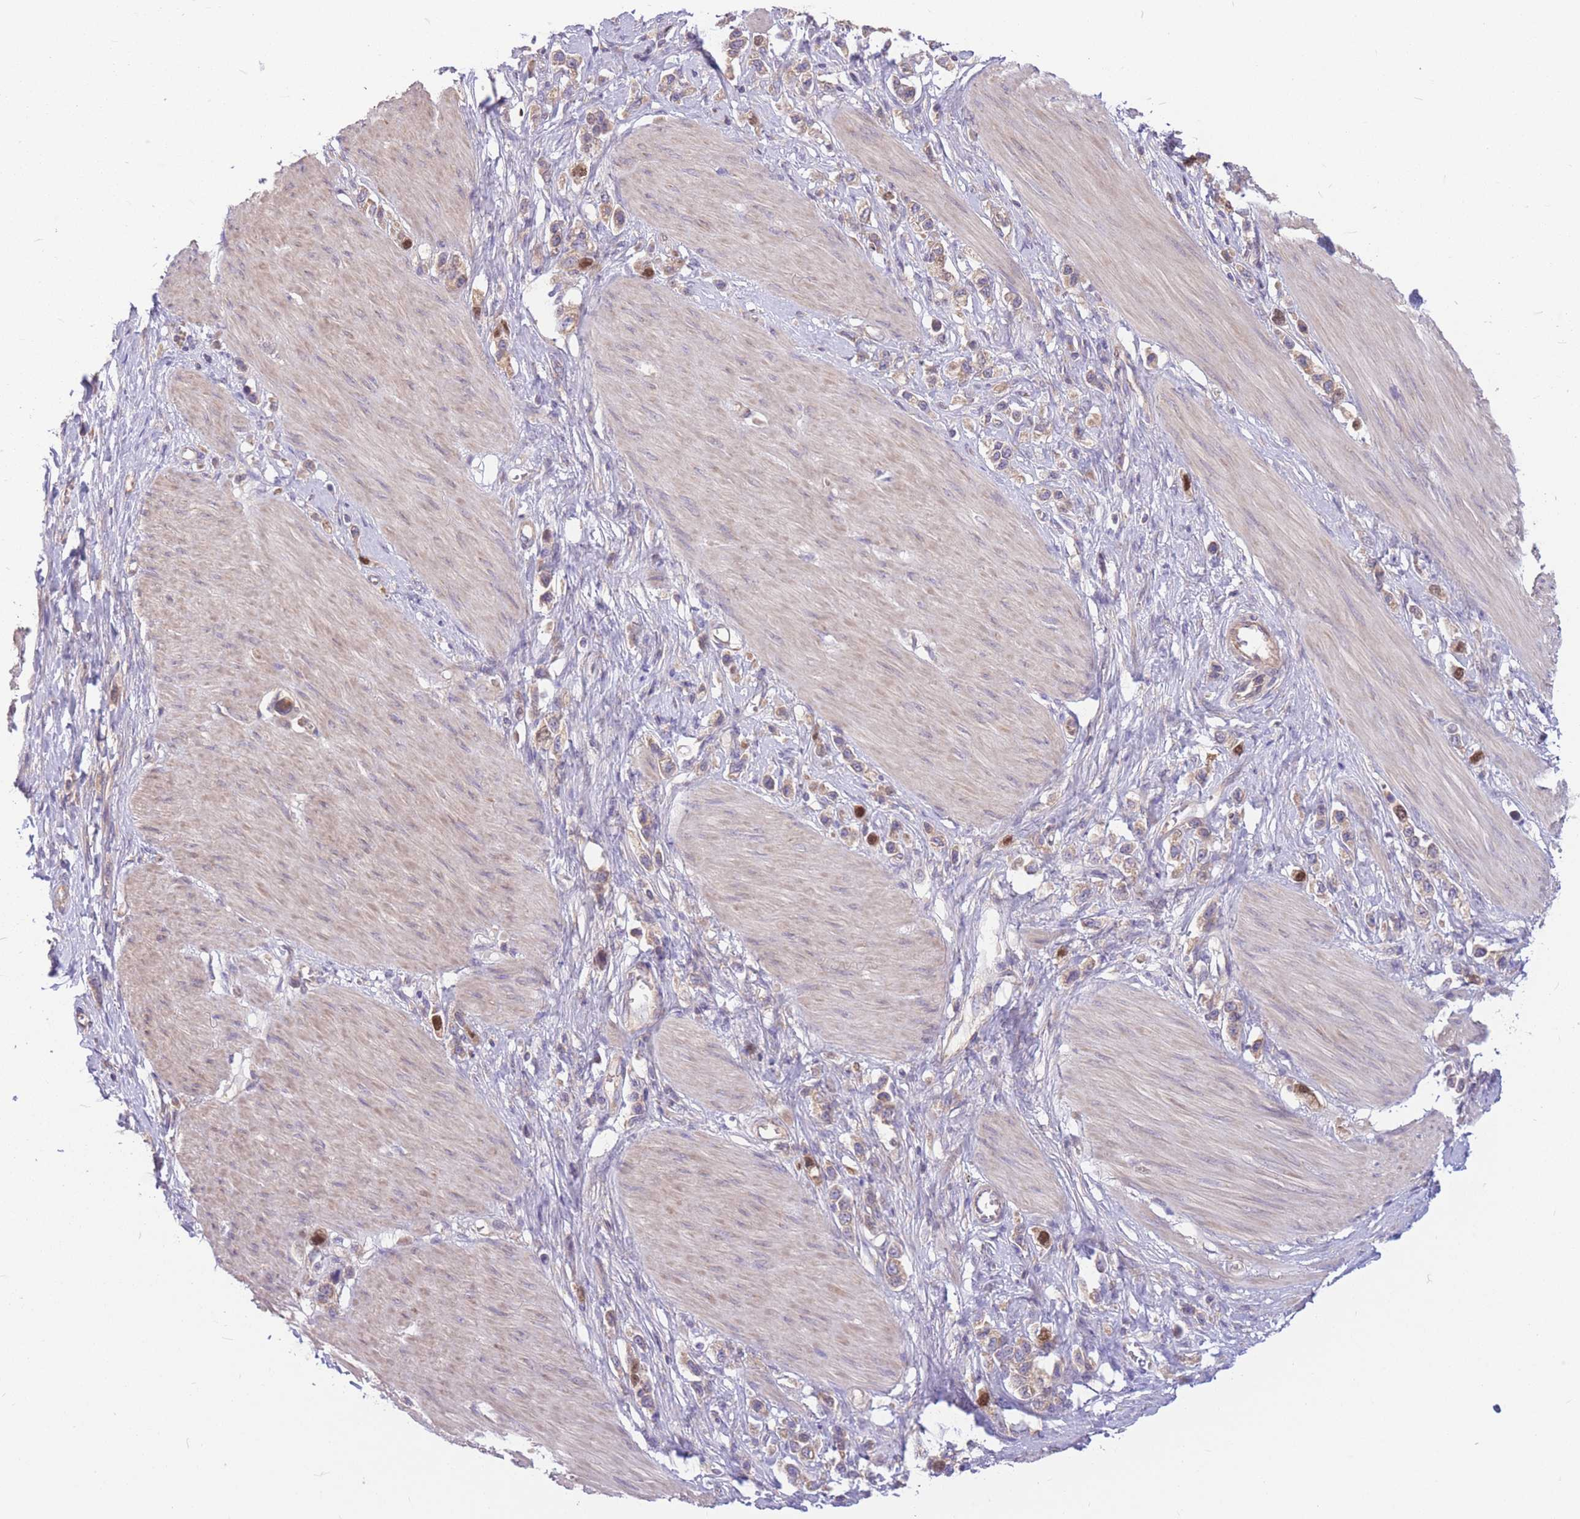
{"staining": {"intensity": "moderate", "quantity": "<25%", "location": "nuclear"}, "tissue": "stomach cancer", "cell_type": "Tumor cells", "image_type": "cancer", "snomed": [{"axis": "morphology", "description": "Adenocarcinoma, NOS"}, {"axis": "topography", "description": "Stomach"}], "caption": "DAB (3,3'-diaminobenzidine) immunohistochemical staining of human stomach cancer displays moderate nuclear protein positivity in approximately <25% of tumor cells.", "gene": "GMNN", "patient": {"sex": "female", "age": 65}}